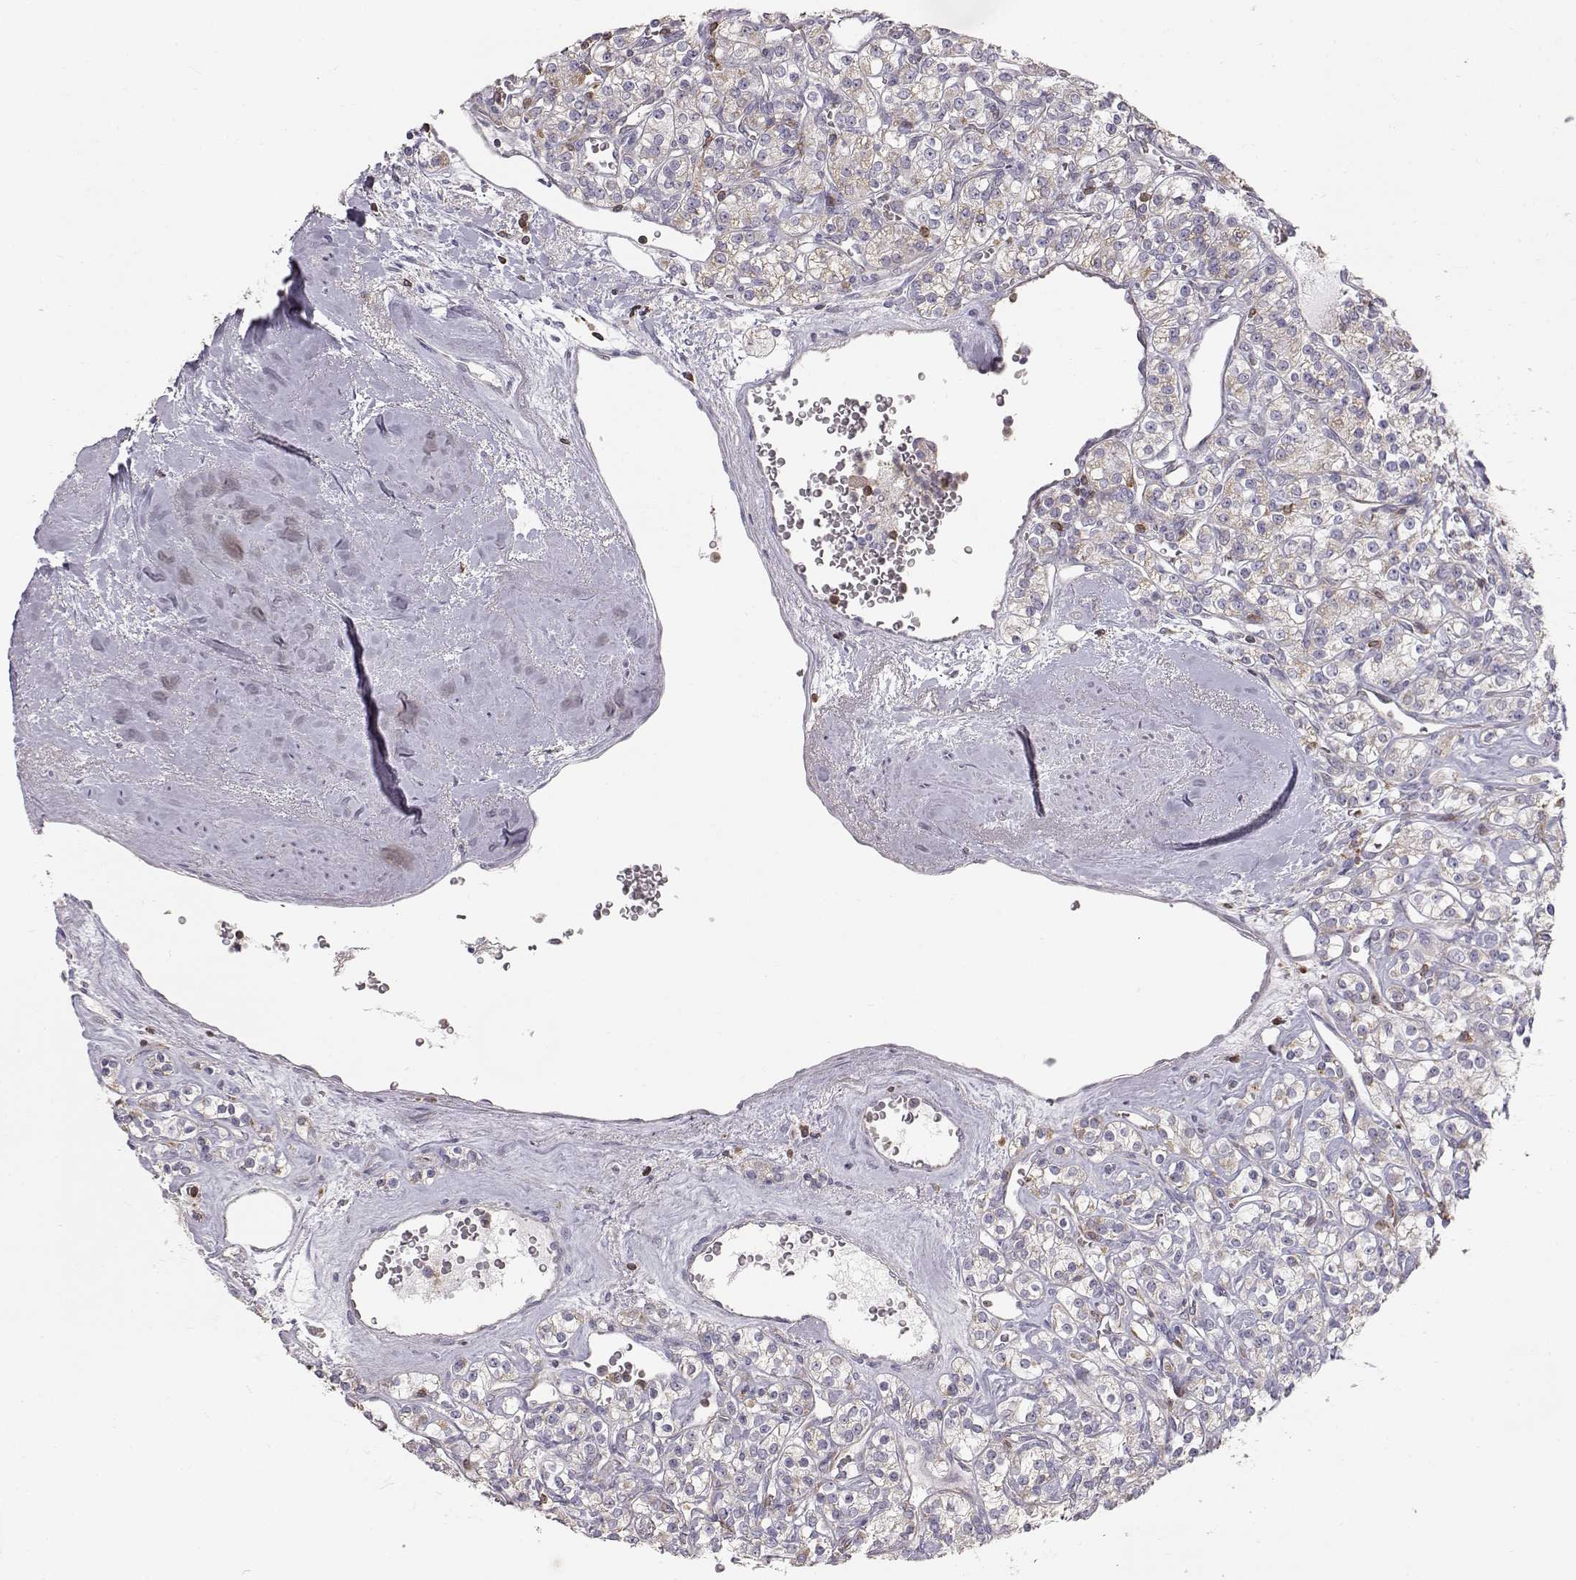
{"staining": {"intensity": "weak", "quantity": "25%-75%", "location": "cytoplasmic/membranous"}, "tissue": "renal cancer", "cell_type": "Tumor cells", "image_type": "cancer", "snomed": [{"axis": "morphology", "description": "Adenocarcinoma, NOS"}, {"axis": "topography", "description": "Kidney"}], "caption": "A brown stain labels weak cytoplasmic/membranous expression of a protein in adenocarcinoma (renal) tumor cells.", "gene": "GRAP2", "patient": {"sex": "male", "age": 77}}